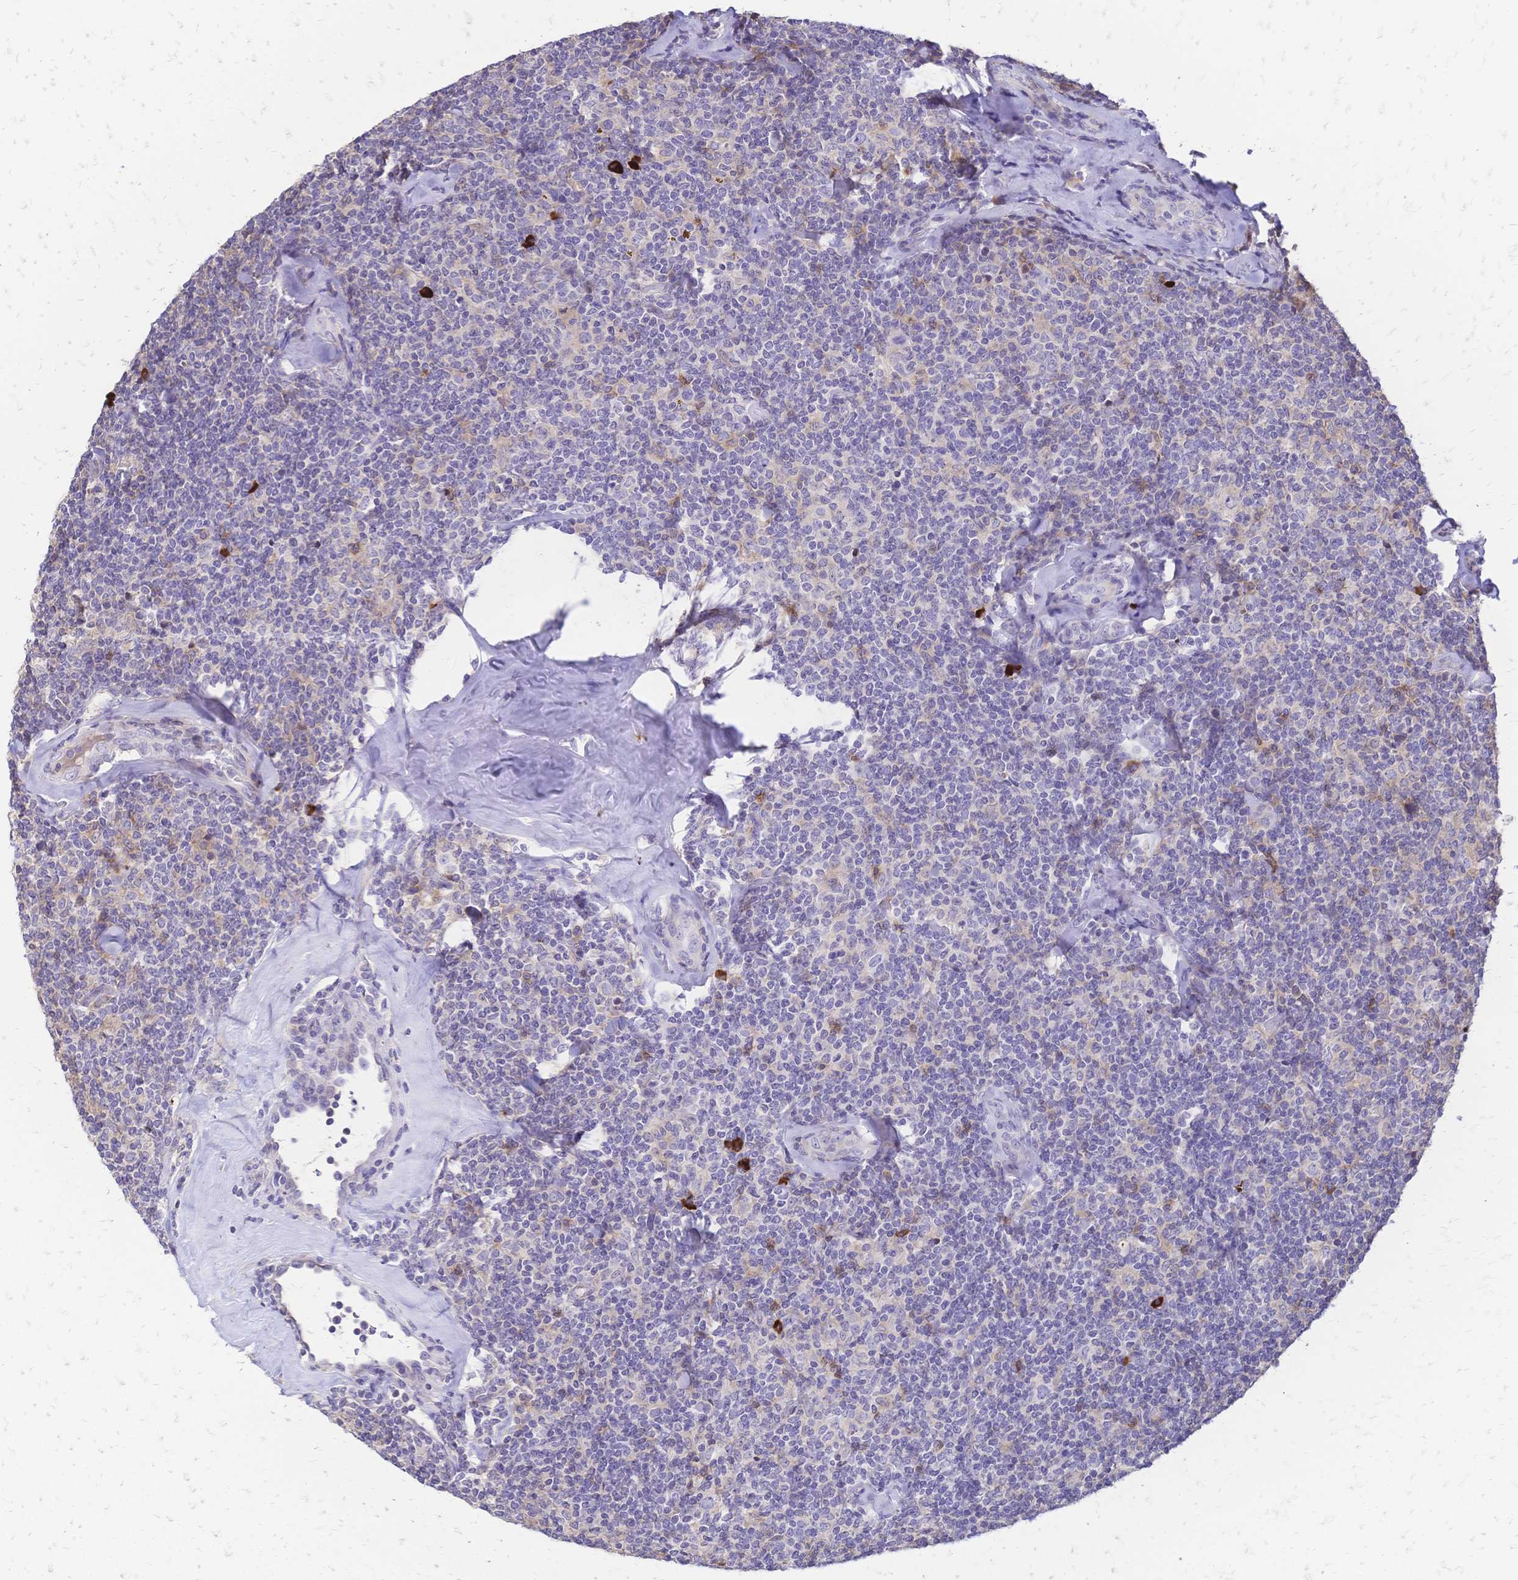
{"staining": {"intensity": "negative", "quantity": "none", "location": "none"}, "tissue": "lymphoma", "cell_type": "Tumor cells", "image_type": "cancer", "snomed": [{"axis": "morphology", "description": "Malignant lymphoma, non-Hodgkin's type, Low grade"}, {"axis": "topography", "description": "Lymph node"}], "caption": "This photomicrograph is of malignant lymphoma, non-Hodgkin's type (low-grade) stained with IHC to label a protein in brown with the nuclei are counter-stained blue. There is no expression in tumor cells.", "gene": "IL2RA", "patient": {"sex": "female", "age": 56}}